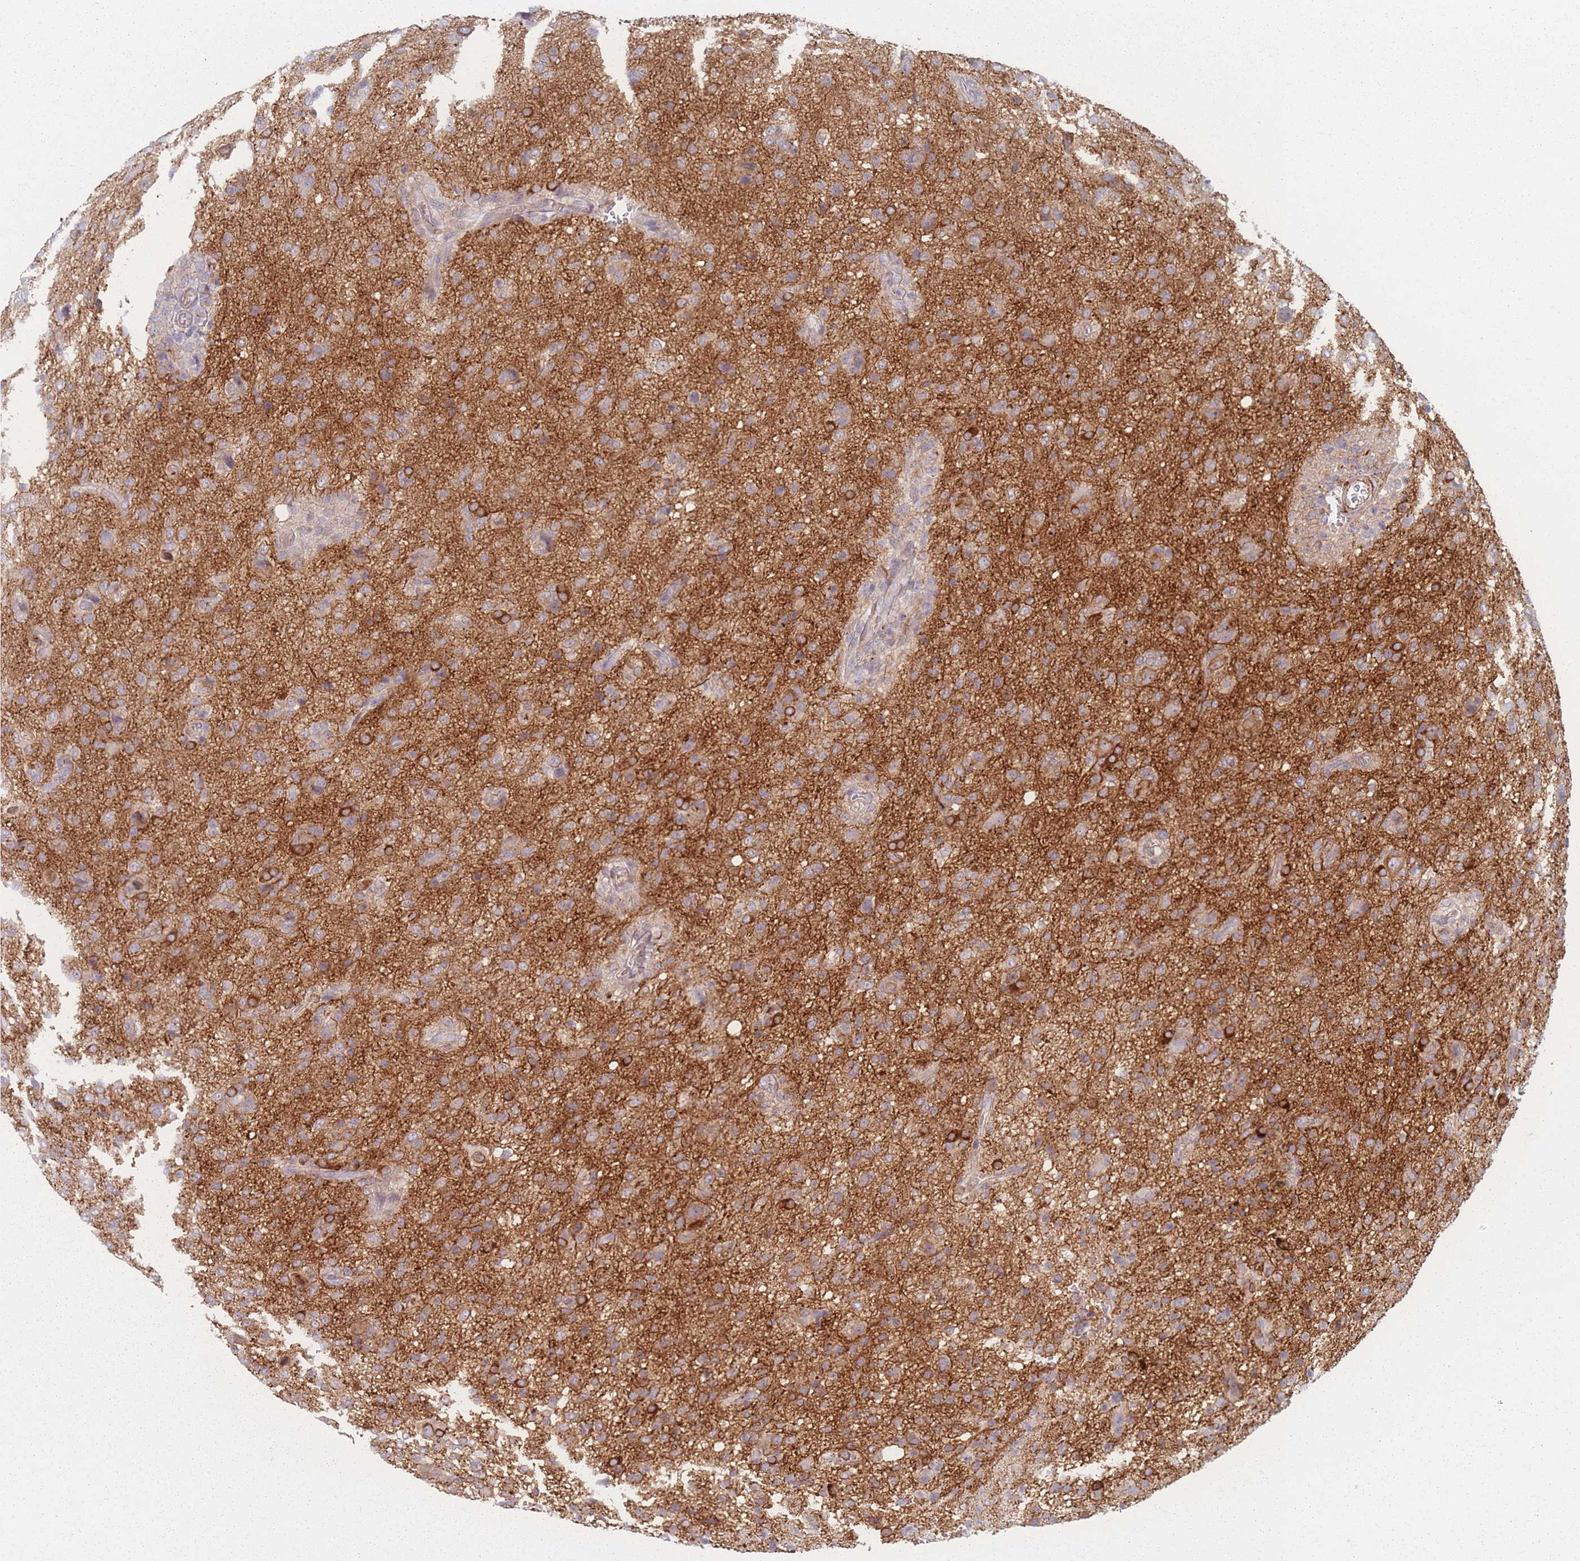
{"staining": {"intensity": "moderate", "quantity": ">75%", "location": "cytoplasmic/membranous"}, "tissue": "glioma", "cell_type": "Tumor cells", "image_type": "cancer", "snomed": [{"axis": "morphology", "description": "Glioma, malignant, High grade"}, {"axis": "topography", "description": "Brain"}], "caption": "This histopathology image reveals immunohistochemistry staining of glioma, with medium moderate cytoplasmic/membranous positivity in about >75% of tumor cells.", "gene": "RNF4", "patient": {"sex": "female", "age": 57}}